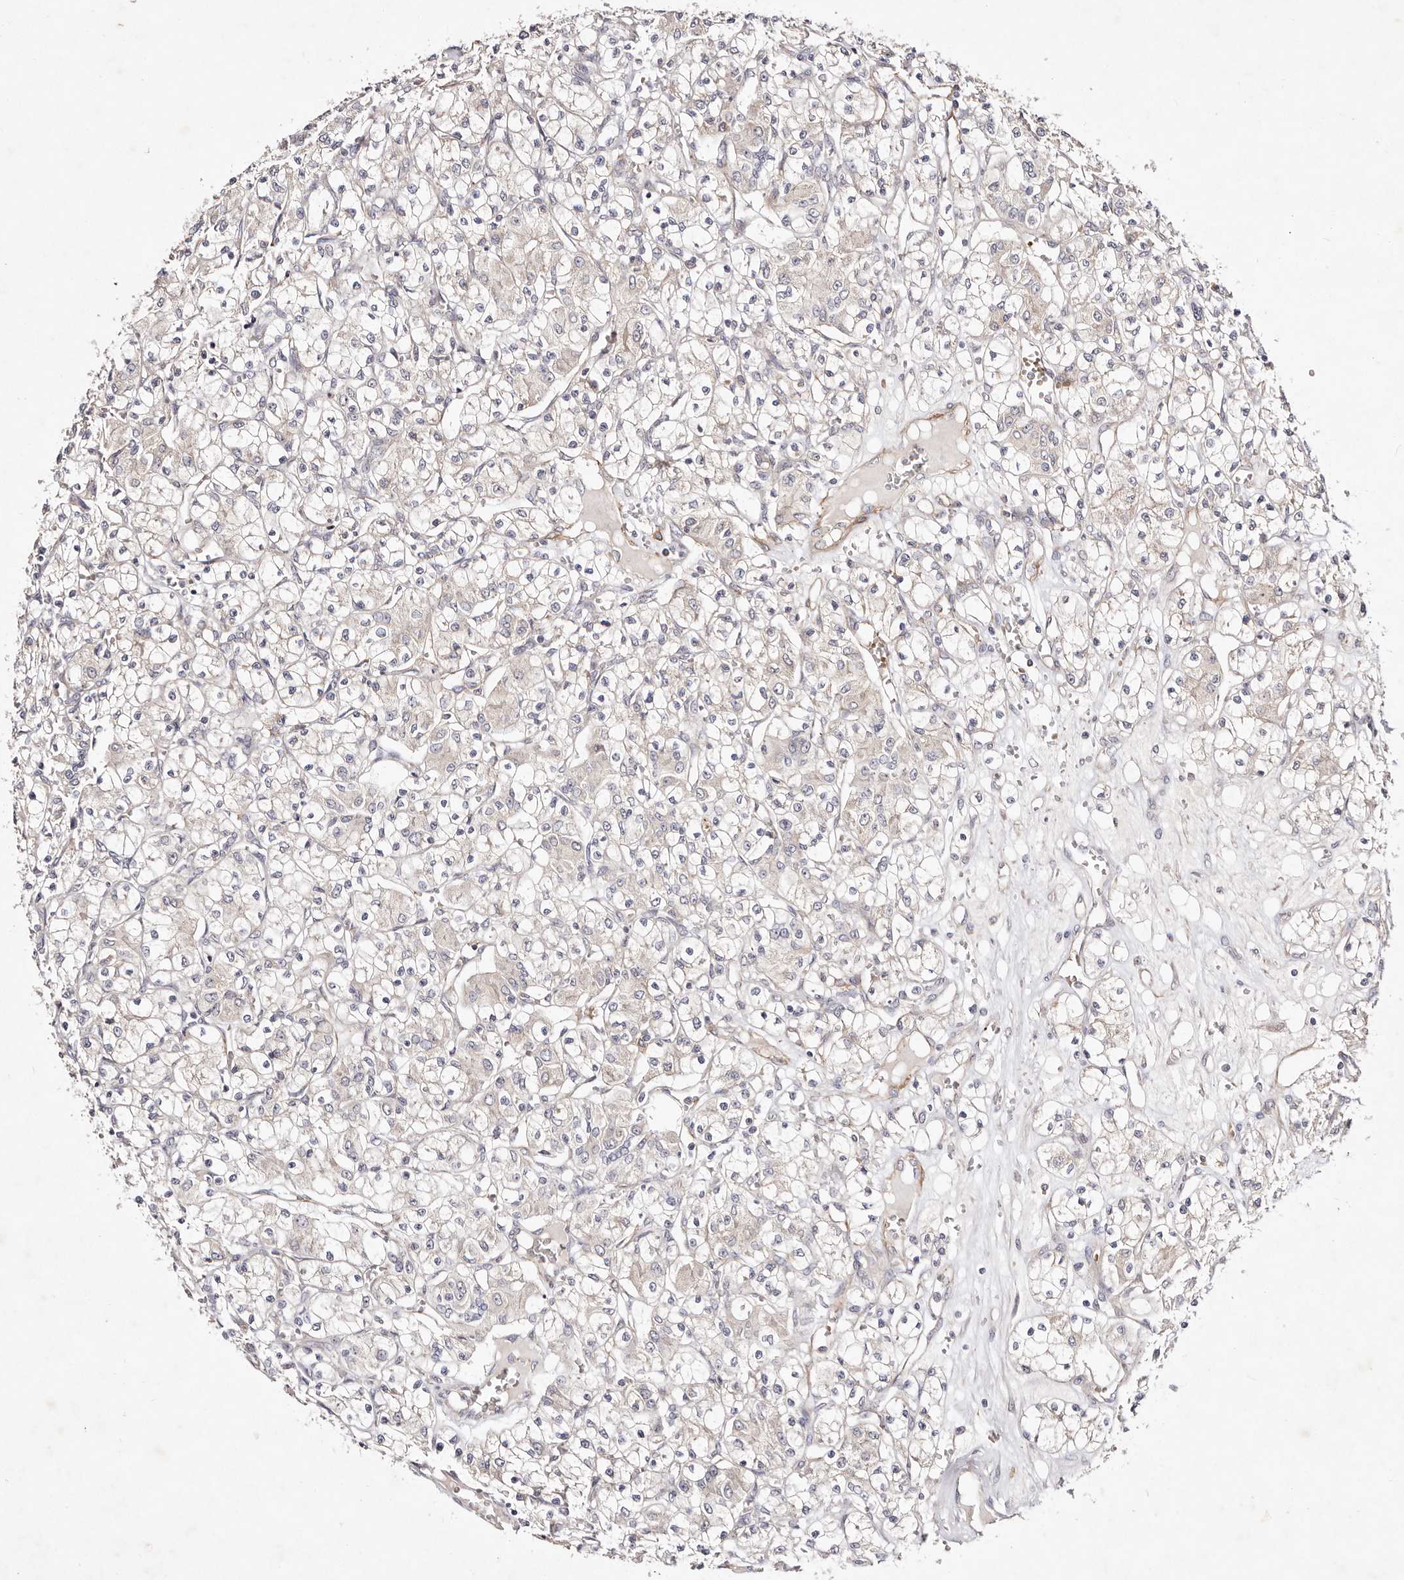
{"staining": {"intensity": "negative", "quantity": "none", "location": "none"}, "tissue": "renal cancer", "cell_type": "Tumor cells", "image_type": "cancer", "snomed": [{"axis": "morphology", "description": "Adenocarcinoma, NOS"}, {"axis": "topography", "description": "Kidney"}], "caption": "Immunohistochemical staining of renal adenocarcinoma demonstrates no significant staining in tumor cells.", "gene": "MTMR11", "patient": {"sex": "female", "age": 59}}